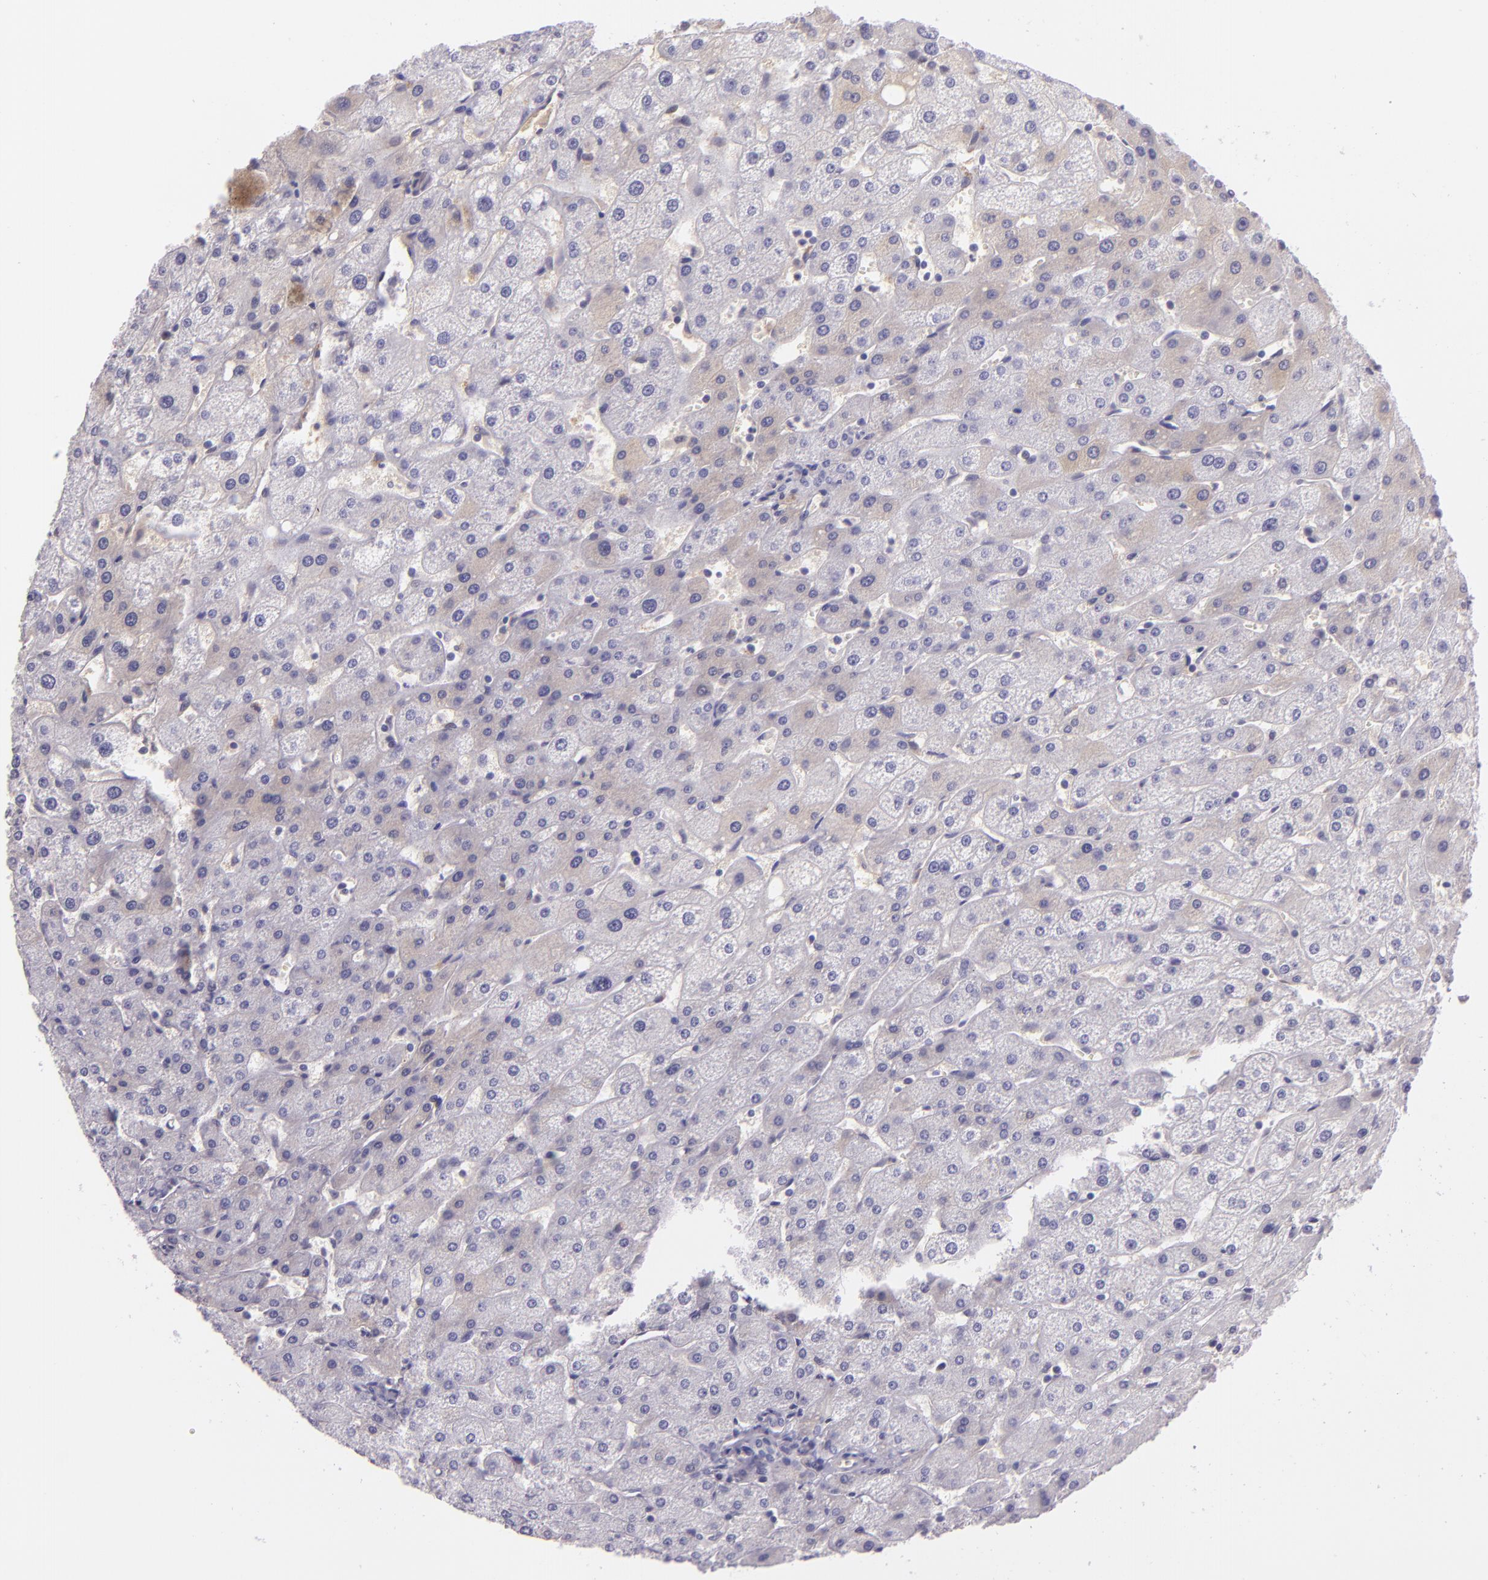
{"staining": {"intensity": "negative", "quantity": "none", "location": "none"}, "tissue": "liver", "cell_type": "Cholangiocytes", "image_type": "normal", "snomed": [{"axis": "morphology", "description": "Normal tissue, NOS"}, {"axis": "topography", "description": "Liver"}], "caption": "Human liver stained for a protein using immunohistochemistry demonstrates no staining in cholangiocytes.", "gene": "CHEK2", "patient": {"sex": "male", "age": 67}}